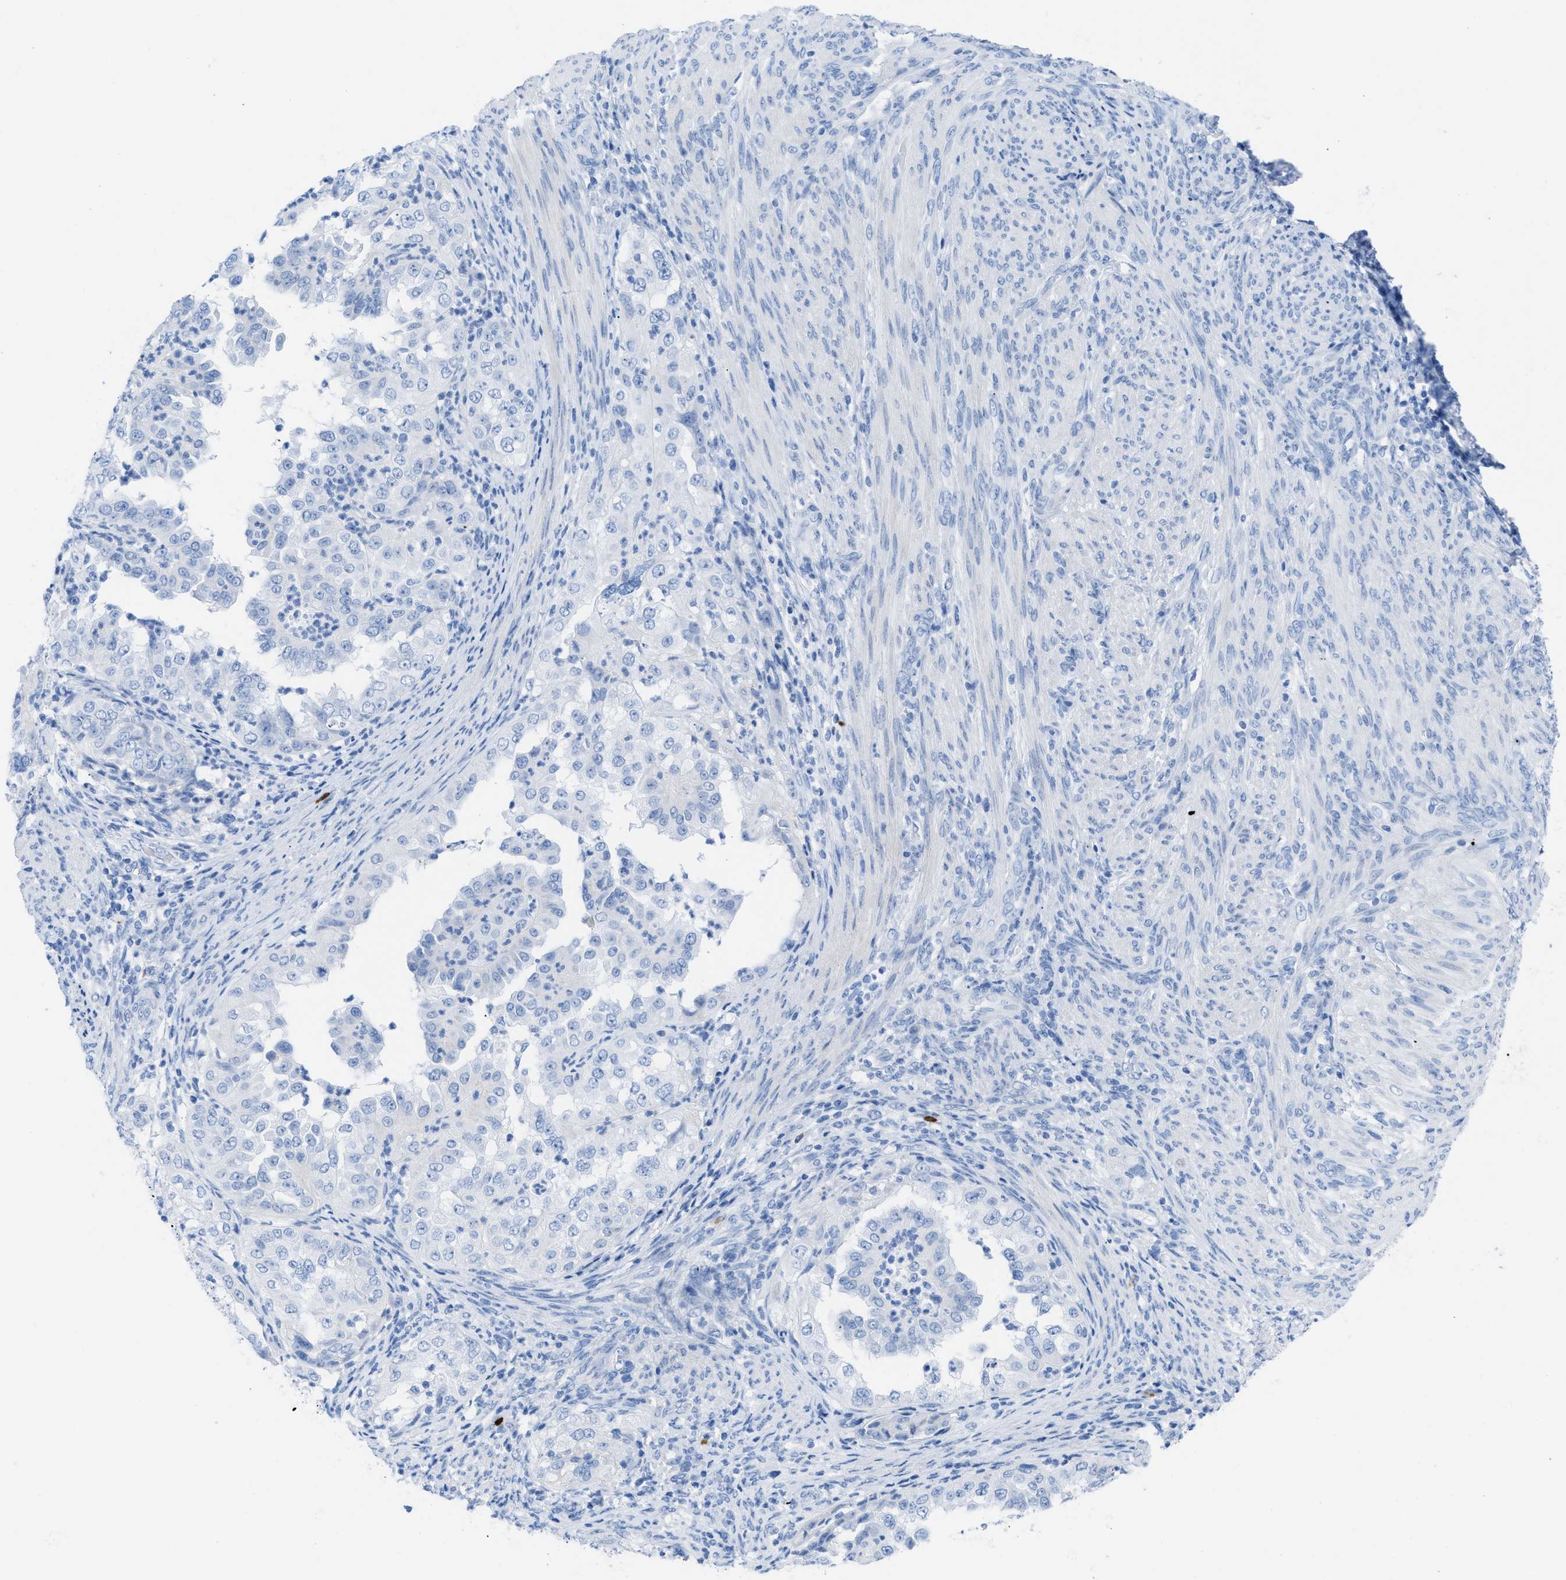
{"staining": {"intensity": "negative", "quantity": "none", "location": "none"}, "tissue": "endometrial cancer", "cell_type": "Tumor cells", "image_type": "cancer", "snomed": [{"axis": "morphology", "description": "Adenocarcinoma, NOS"}, {"axis": "topography", "description": "Endometrium"}], "caption": "Immunohistochemical staining of endometrial cancer displays no significant staining in tumor cells.", "gene": "TCL1A", "patient": {"sex": "female", "age": 85}}